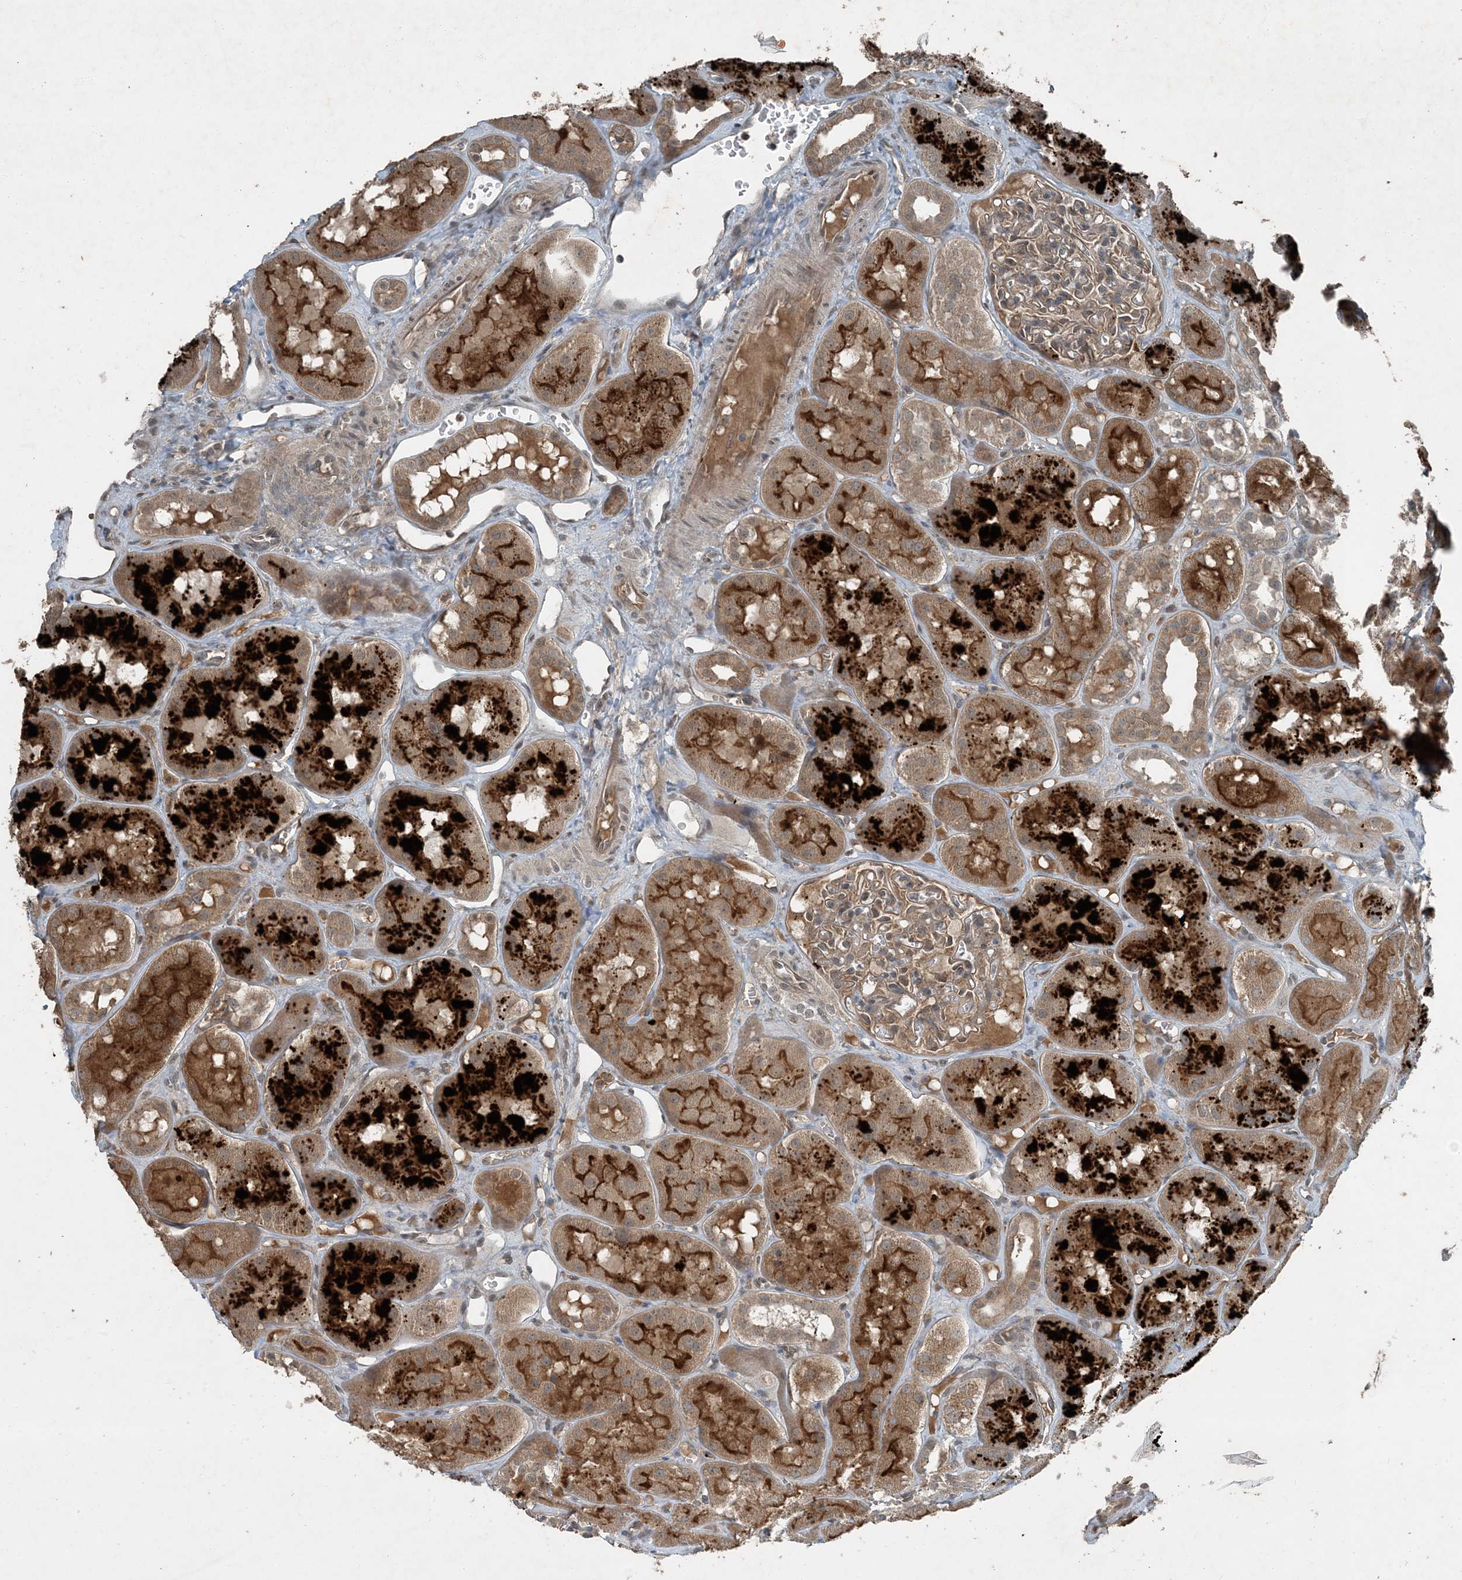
{"staining": {"intensity": "weak", "quantity": "25%-75%", "location": "cytoplasmic/membranous"}, "tissue": "kidney", "cell_type": "Cells in glomeruli", "image_type": "normal", "snomed": [{"axis": "morphology", "description": "Normal tissue, NOS"}, {"axis": "topography", "description": "Kidney"}], "caption": "A brown stain labels weak cytoplasmic/membranous staining of a protein in cells in glomeruli of normal human kidney. (DAB (3,3'-diaminobenzidine) IHC with brightfield microscopy, high magnification).", "gene": "MDN1", "patient": {"sex": "male", "age": 16}}